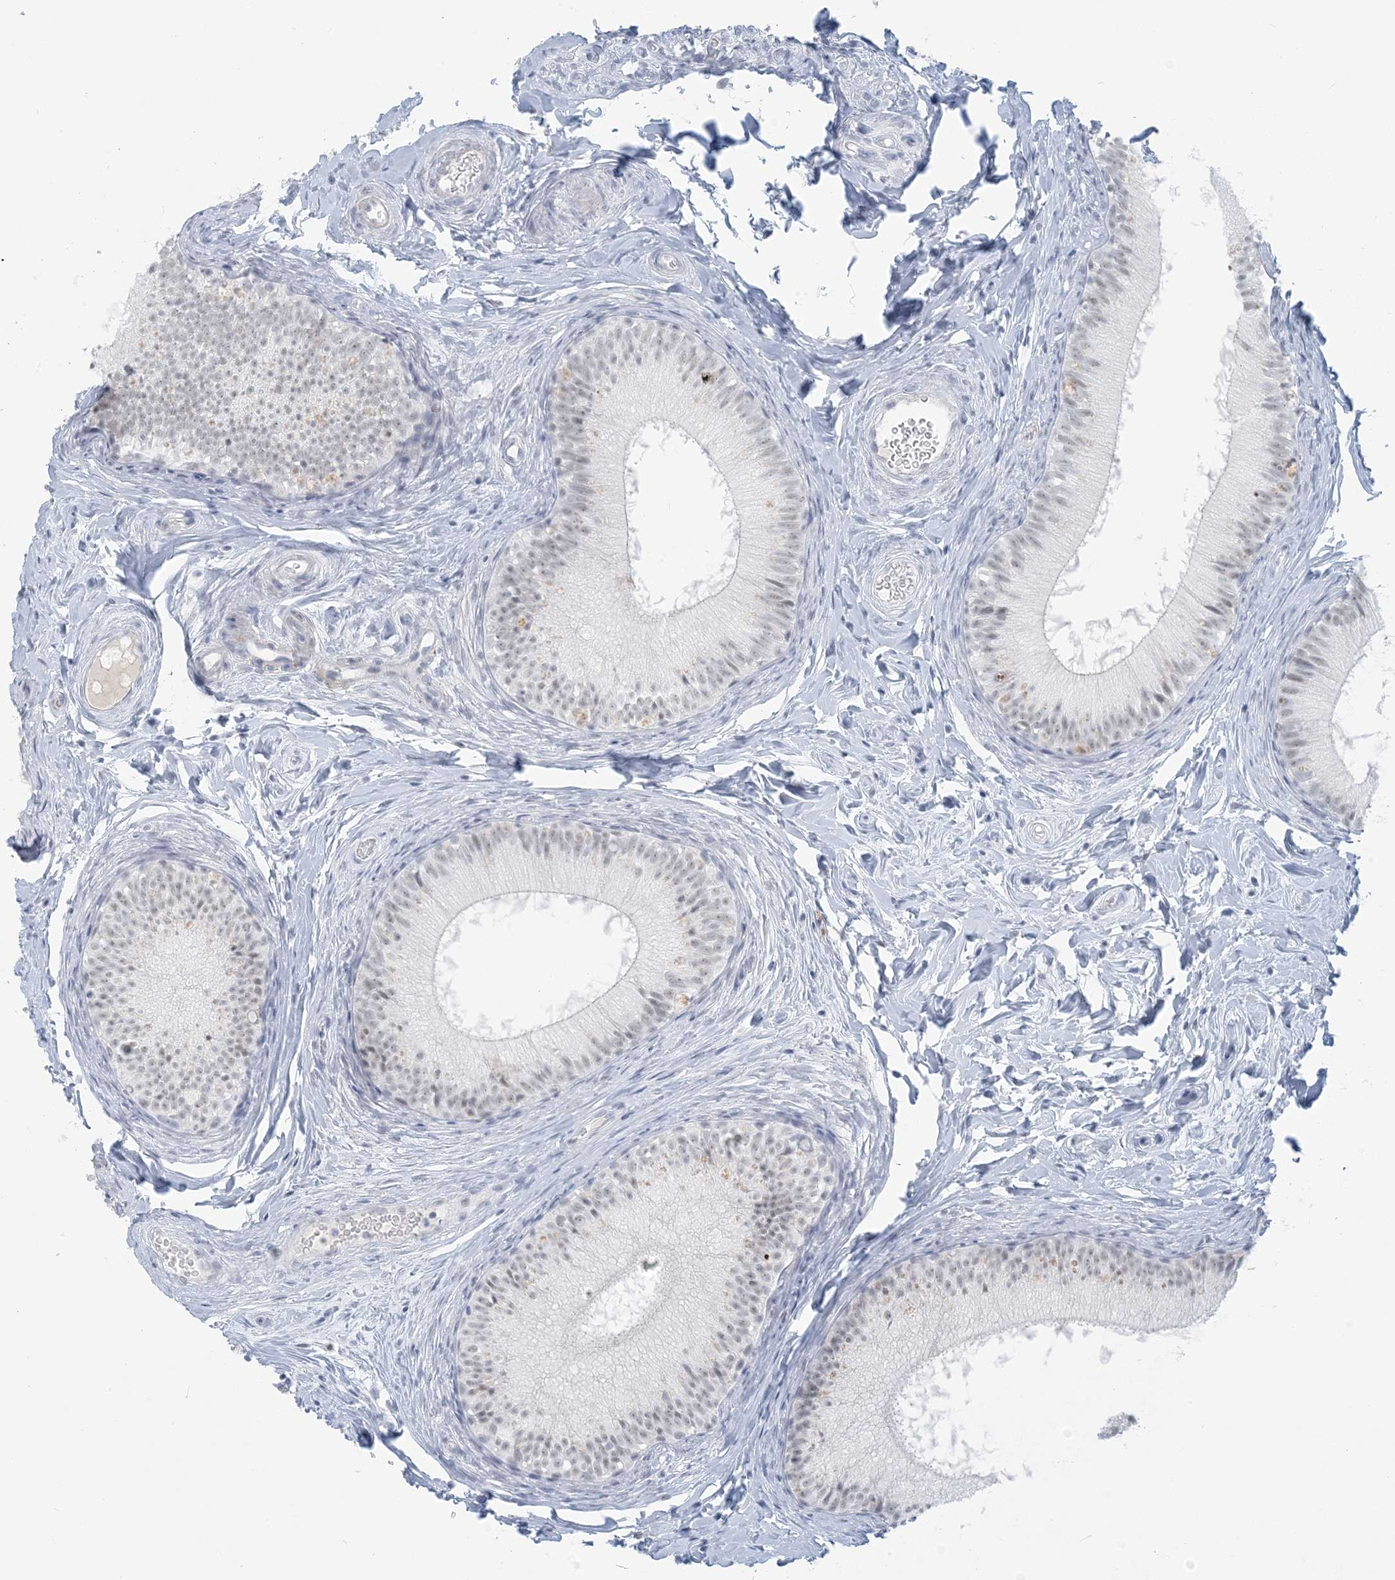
{"staining": {"intensity": "negative", "quantity": "none", "location": "none"}, "tissue": "epididymis", "cell_type": "Glandular cells", "image_type": "normal", "snomed": [{"axis": "morphology", "description": "Normal tissue, NOS"}, {"axis": "topography", "description": "Epididymis"}], "caption": "The histopathology image shows no staining of glandular cells in unremarkable epididymis.", "gene": "SCML1", "patient": {"sex": "male", "age": 34}}